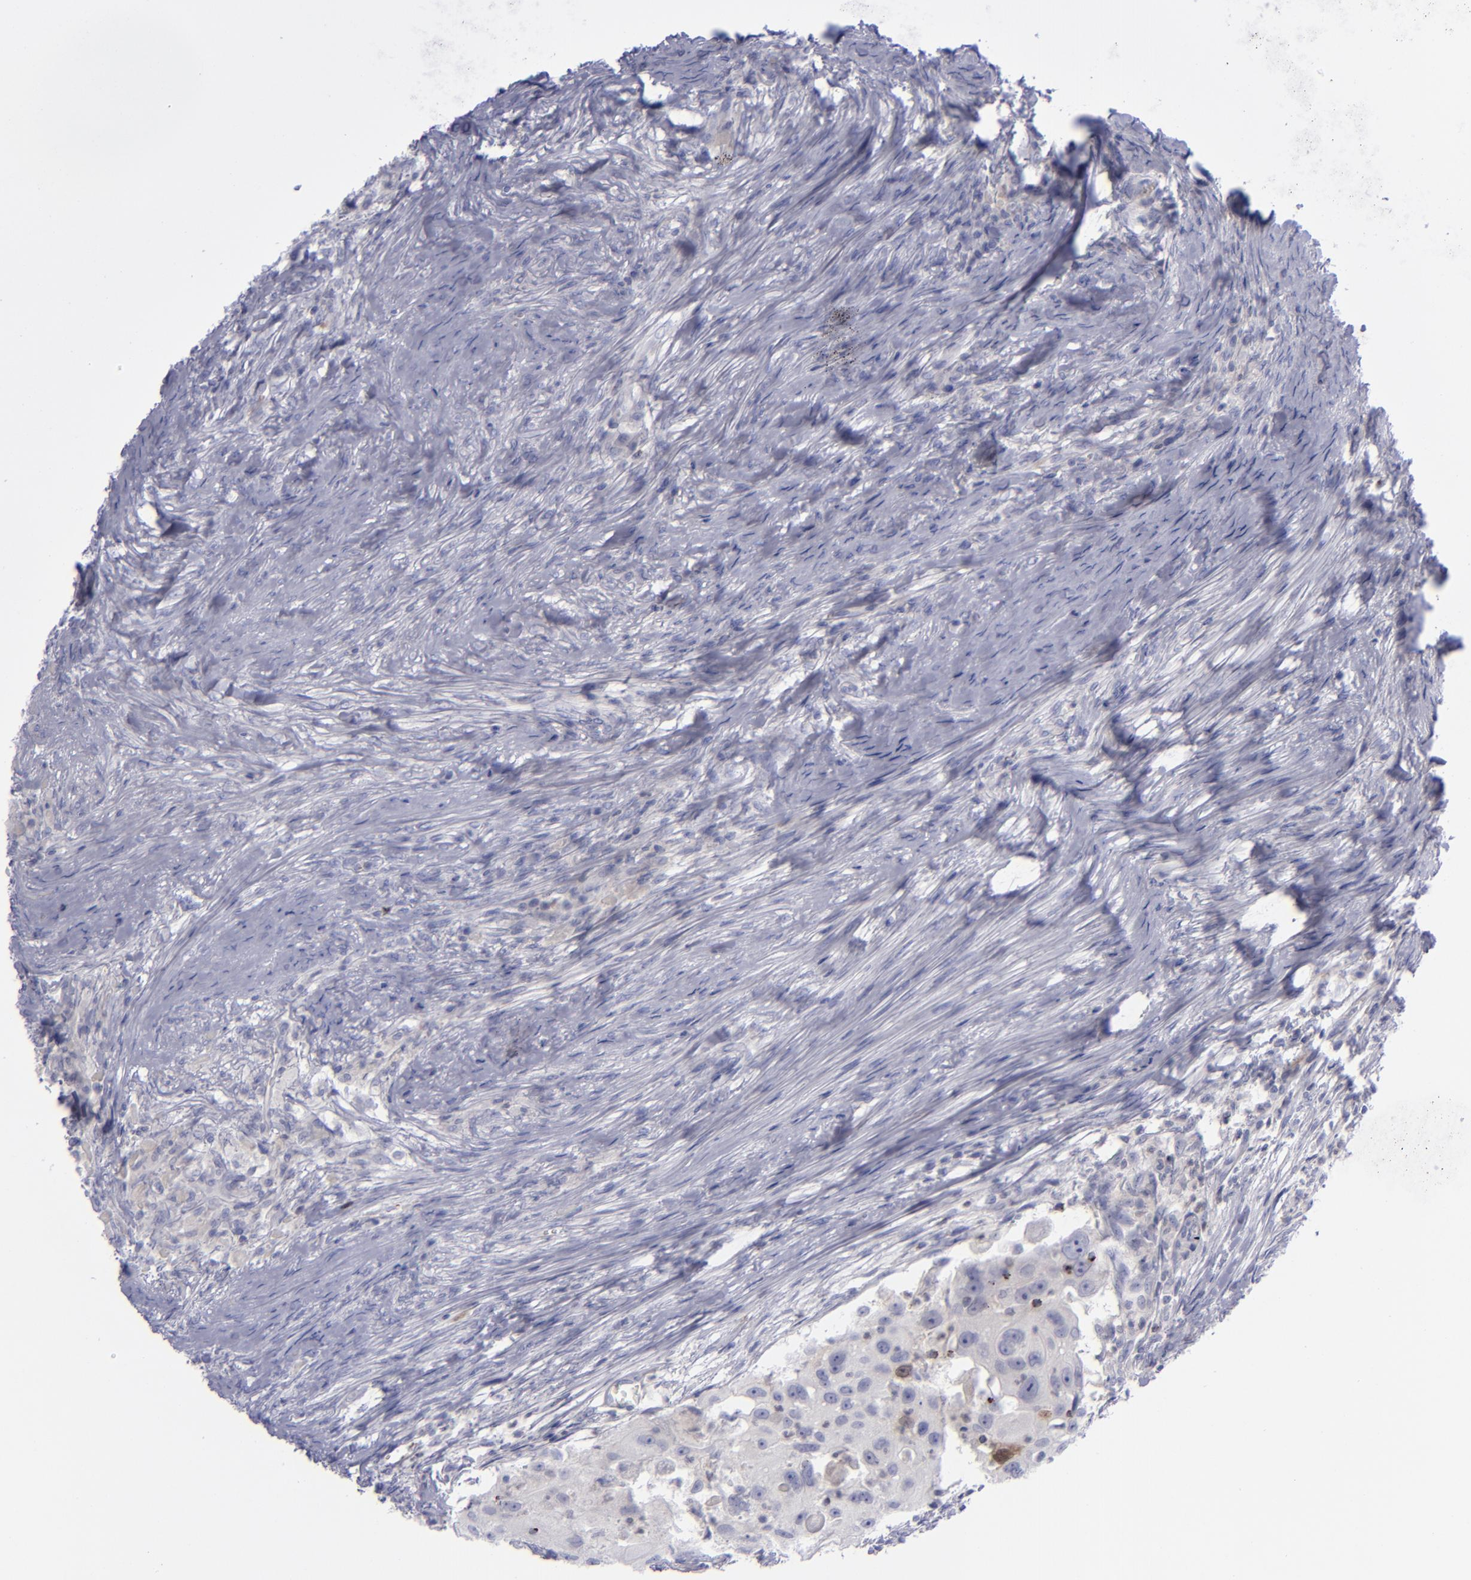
{"staining": {"intensity": "moderate", "quantity": "<25%", "location": "cytoplasmic/membranous"}, "tissue": "head and neck cancer", "cell_type": "Tumor cells", "image_type": "cancer", "snomed": [{"axis": "morphology", "description": "Squamous cell carcinoma, NOS"}, {"axis": "topography", "description": "Head-Neck"}], "caption": "Protein staining of head and neck cancer (squamous cell carcinoma) tissue exhibits moderate cytoplasmic/membranous expression in about <25% of tumor cells. Nuclei are stained in blue.", "gene": "AURKA", "patient": {"sex": "male", "age": 64}}